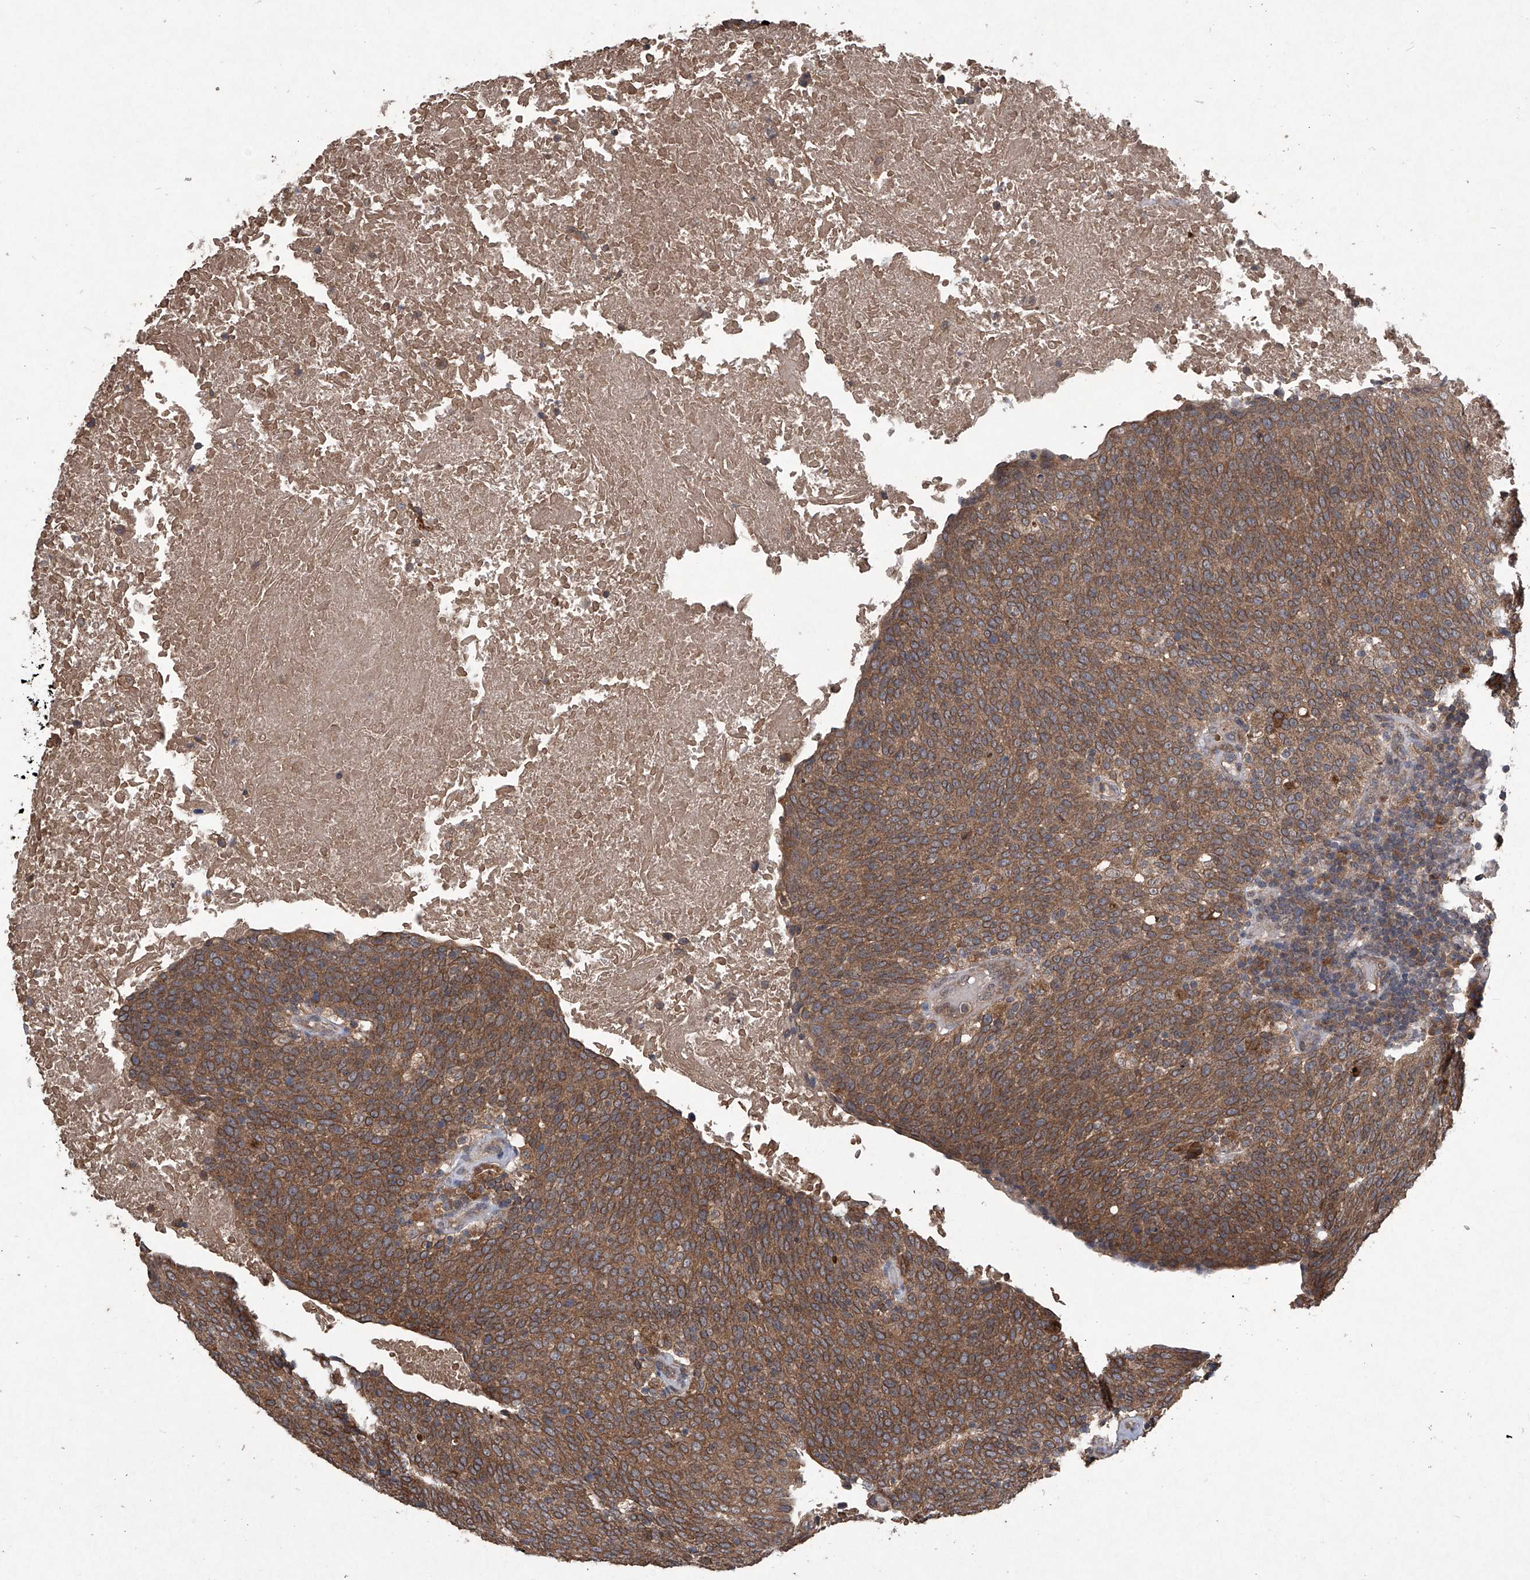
{"staining": {"intensity": "moderate", "quantity": ">75%", "location": "cytoplasmic/membranous"}, "tissue": "head and neck cancer", "cell_type": "Tumor cells", "image_type": "cancer", "snomed": [{"axis": "morphology", "description": "Squamous cell carcinoma, NOS"}, {"axis": "morphology", "description": "Squamous cell carcinoma, metastatic, NOS"}, {"axis": "topography", "description": "Lymph node"}, {"axis": "topography", "description": "Head-Neck"}], "caption": "This histopathology image shows head and neck metastatic squamous cell carcinoma stained with immunohistochemistry to label a protein in brown. The cytoplasmic/membranous of tumor cells show moderate positivity for the protein. Nuclei are counter-stained blue.", "gene": "SUMF2", "patient": {"sex": "male", "age": 62}}